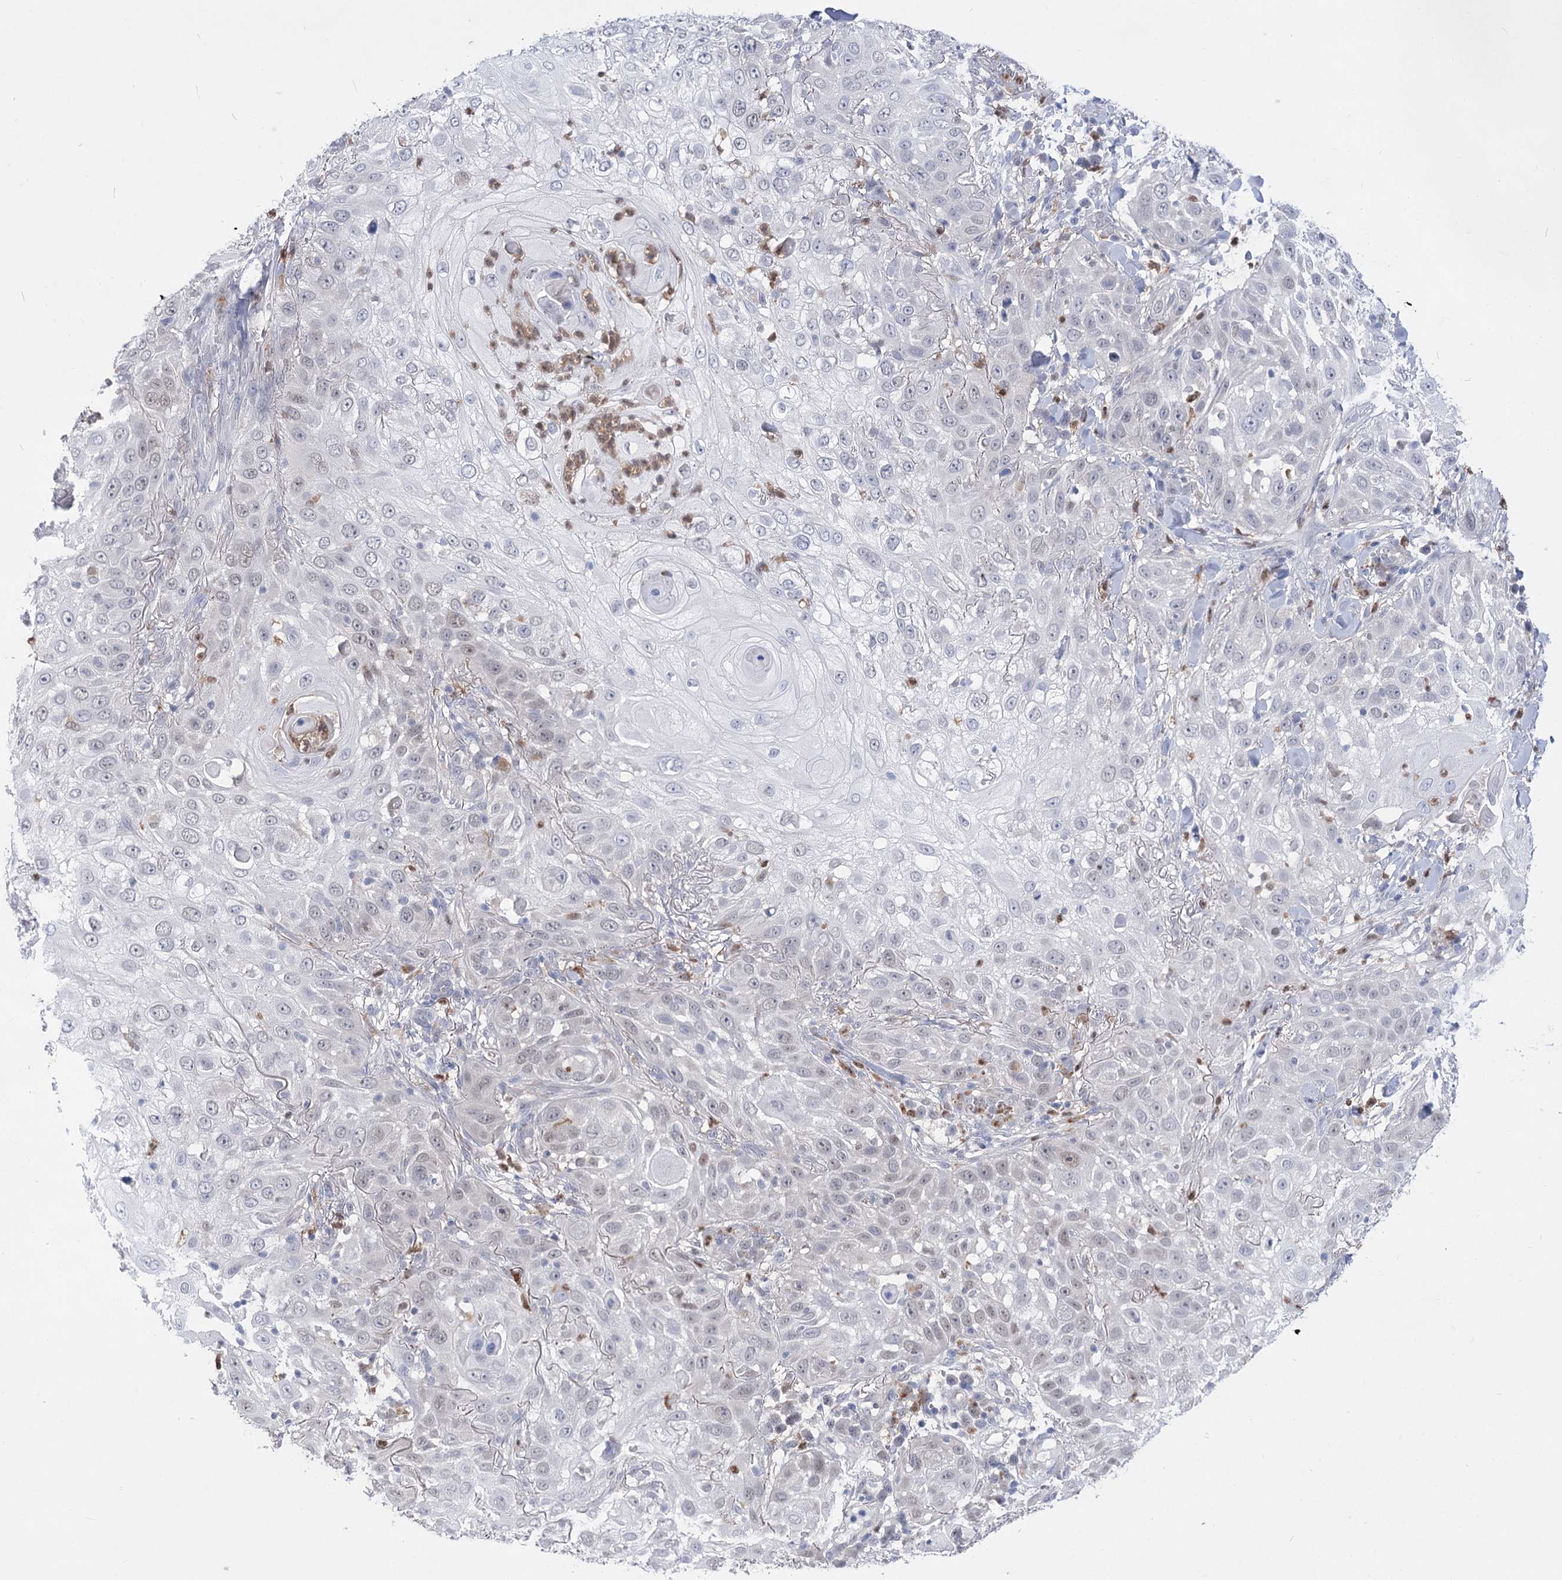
{"staining": {"intensity": "negative", "quantity": "none", "location": "none"}, "tissue": "skin cancer", "cell_type": "Tumor cells", "image_type": "cancer", "snomed": [{"axis": "morphology", "description": "Squamous cell carcinoma, NOS"}, {"axis": "topography", "description": "Skin"}], "caption": "The histopathology image exhibits no staining of tumor cells in squamous cell carcinoma (skin). (DAB (3,3'-diaminobenzidine) IHC, high magnification).", "gene": "SIAE", "patient": {"sex": "female", "age": 44}}